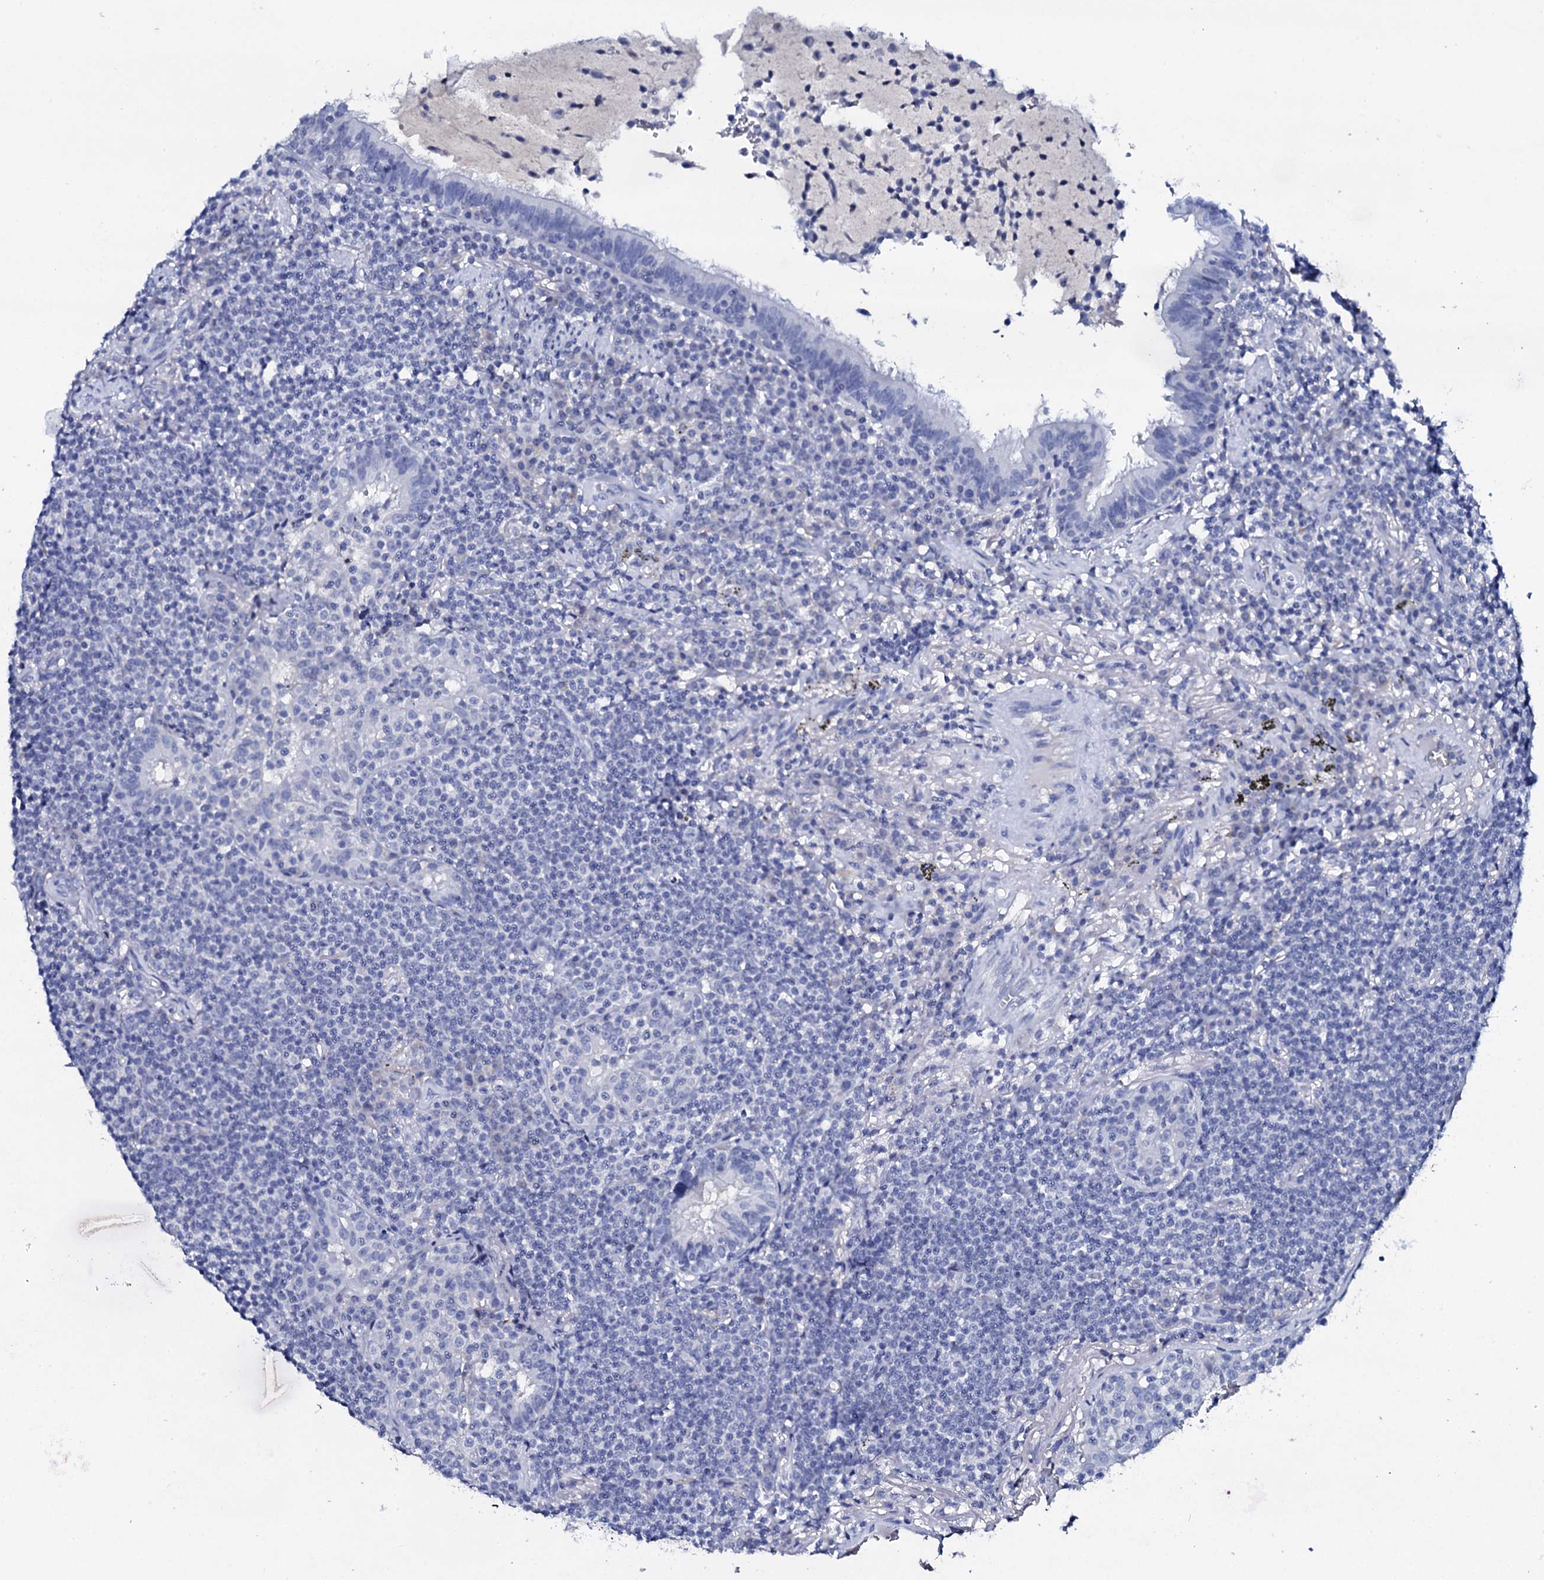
{"staining": {"intensity": "negative", "quantity": "none", "location": "none"}, "tissue": "lymphoma", "cell_type": "Tumor cells", "image_type": "cancer", "snomed": [{"axis": "morphology", "description": "Malignant lymphoma, non-Hodgkin's type, Low grade"}, {"axis": "topography", "description": "Lung"}], "caption": "DAB immunohistochemical staining of human lymphoma shows no significant staining in tumor cells.", "gene": "FBXL16", "patient": {"sex": "female", "age": 71}}